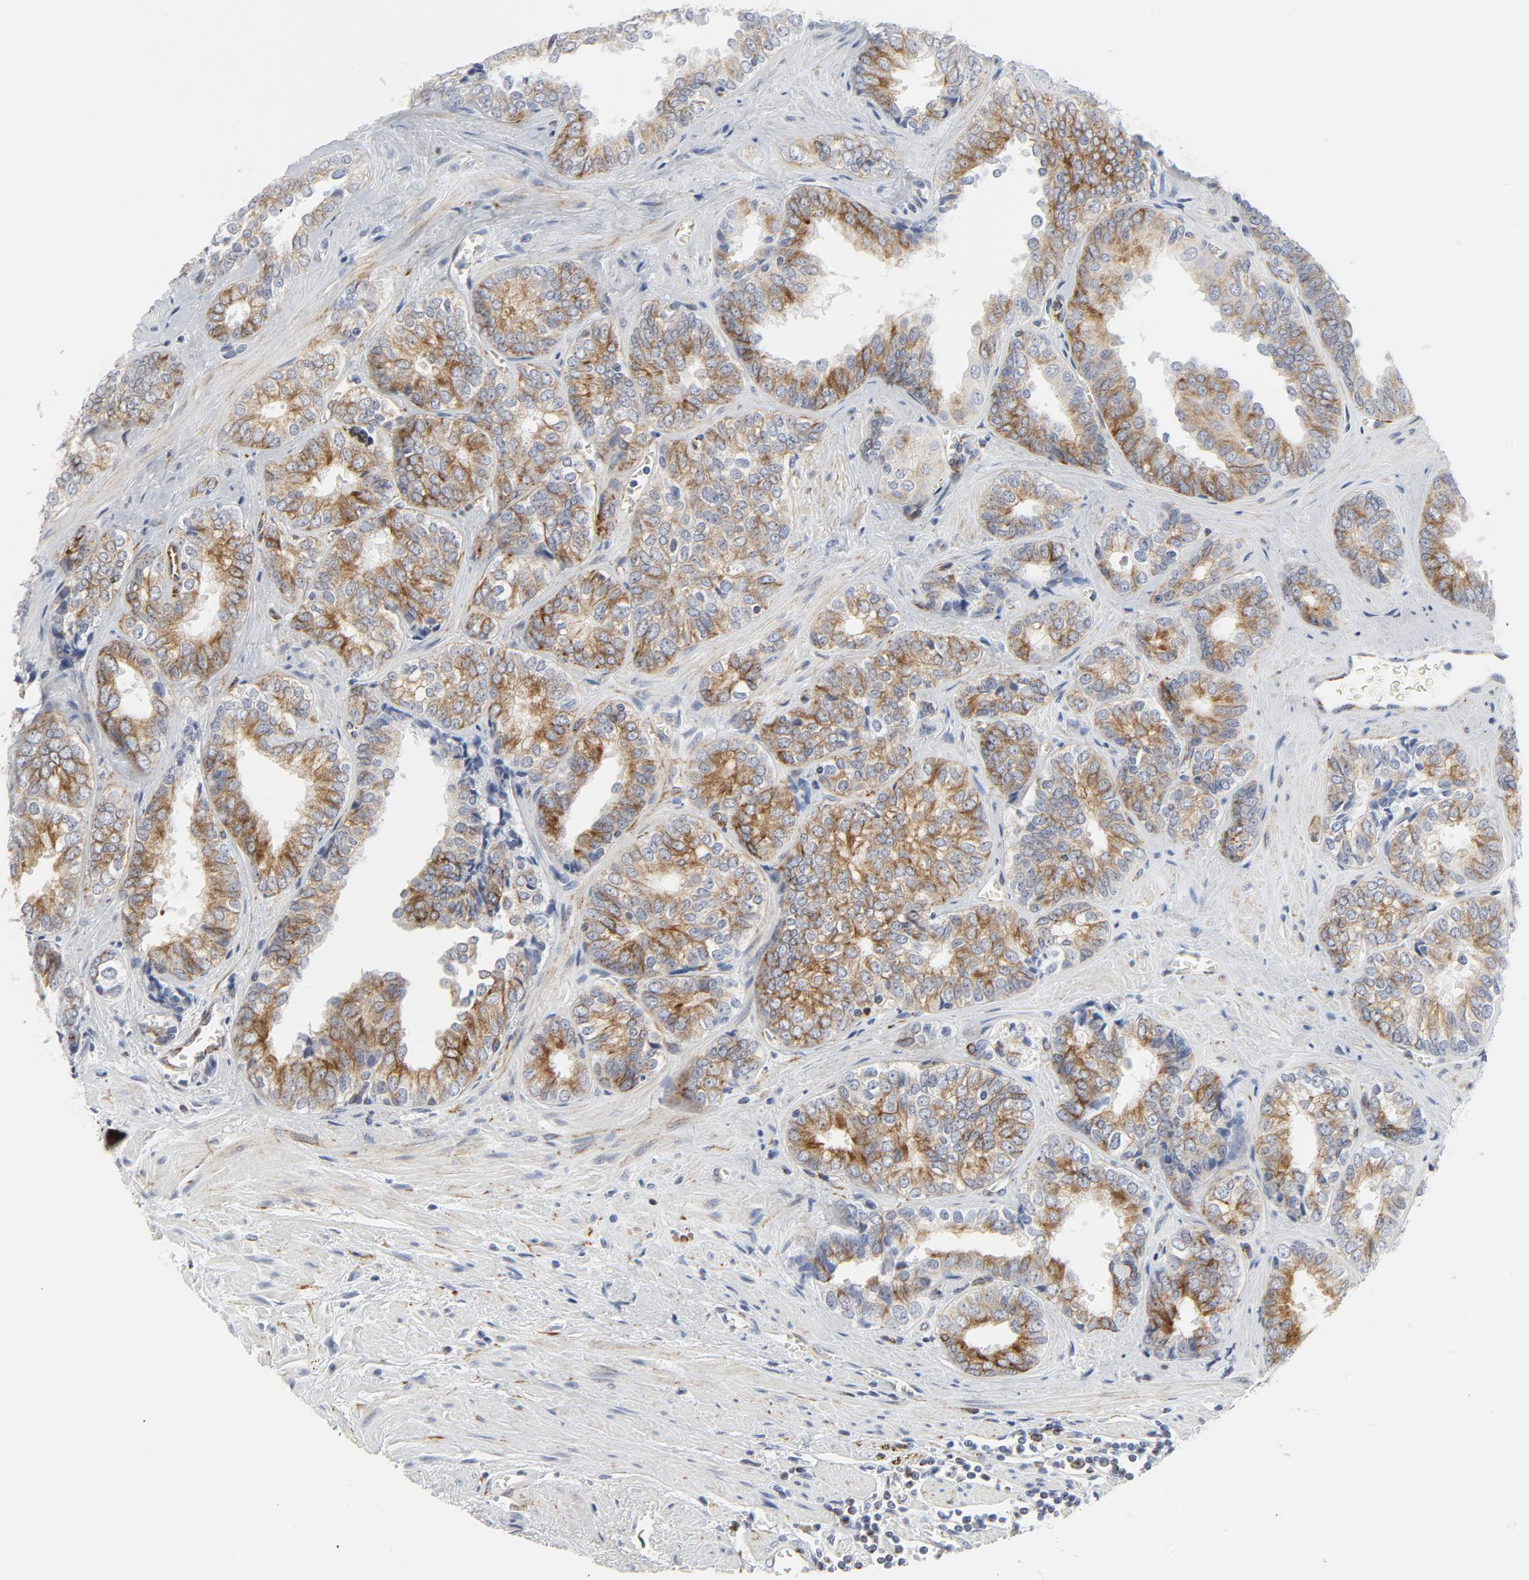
{"staining": {"intensity": "moderate", "quantity": "25%-75%", "location": "cytoplasmic/membranous"}, "tissue": "prostate cancer", "cell_type": "Tumor cells", "image_type": "cancer", "snomed": [{"axis": "morphology", "description": "Adenocarcinoma, High grade"}, {"axis": "topography", "description": "Prostate"}], "caption": "This is a histology image of immunohistochemistry (IHC) staining of prostate cancer, which shows moderate expression in the cytoplasmic/membranous of tumor cells.", "gene": "TUBB1", "patient": {"sex": "male", "age": 67}}